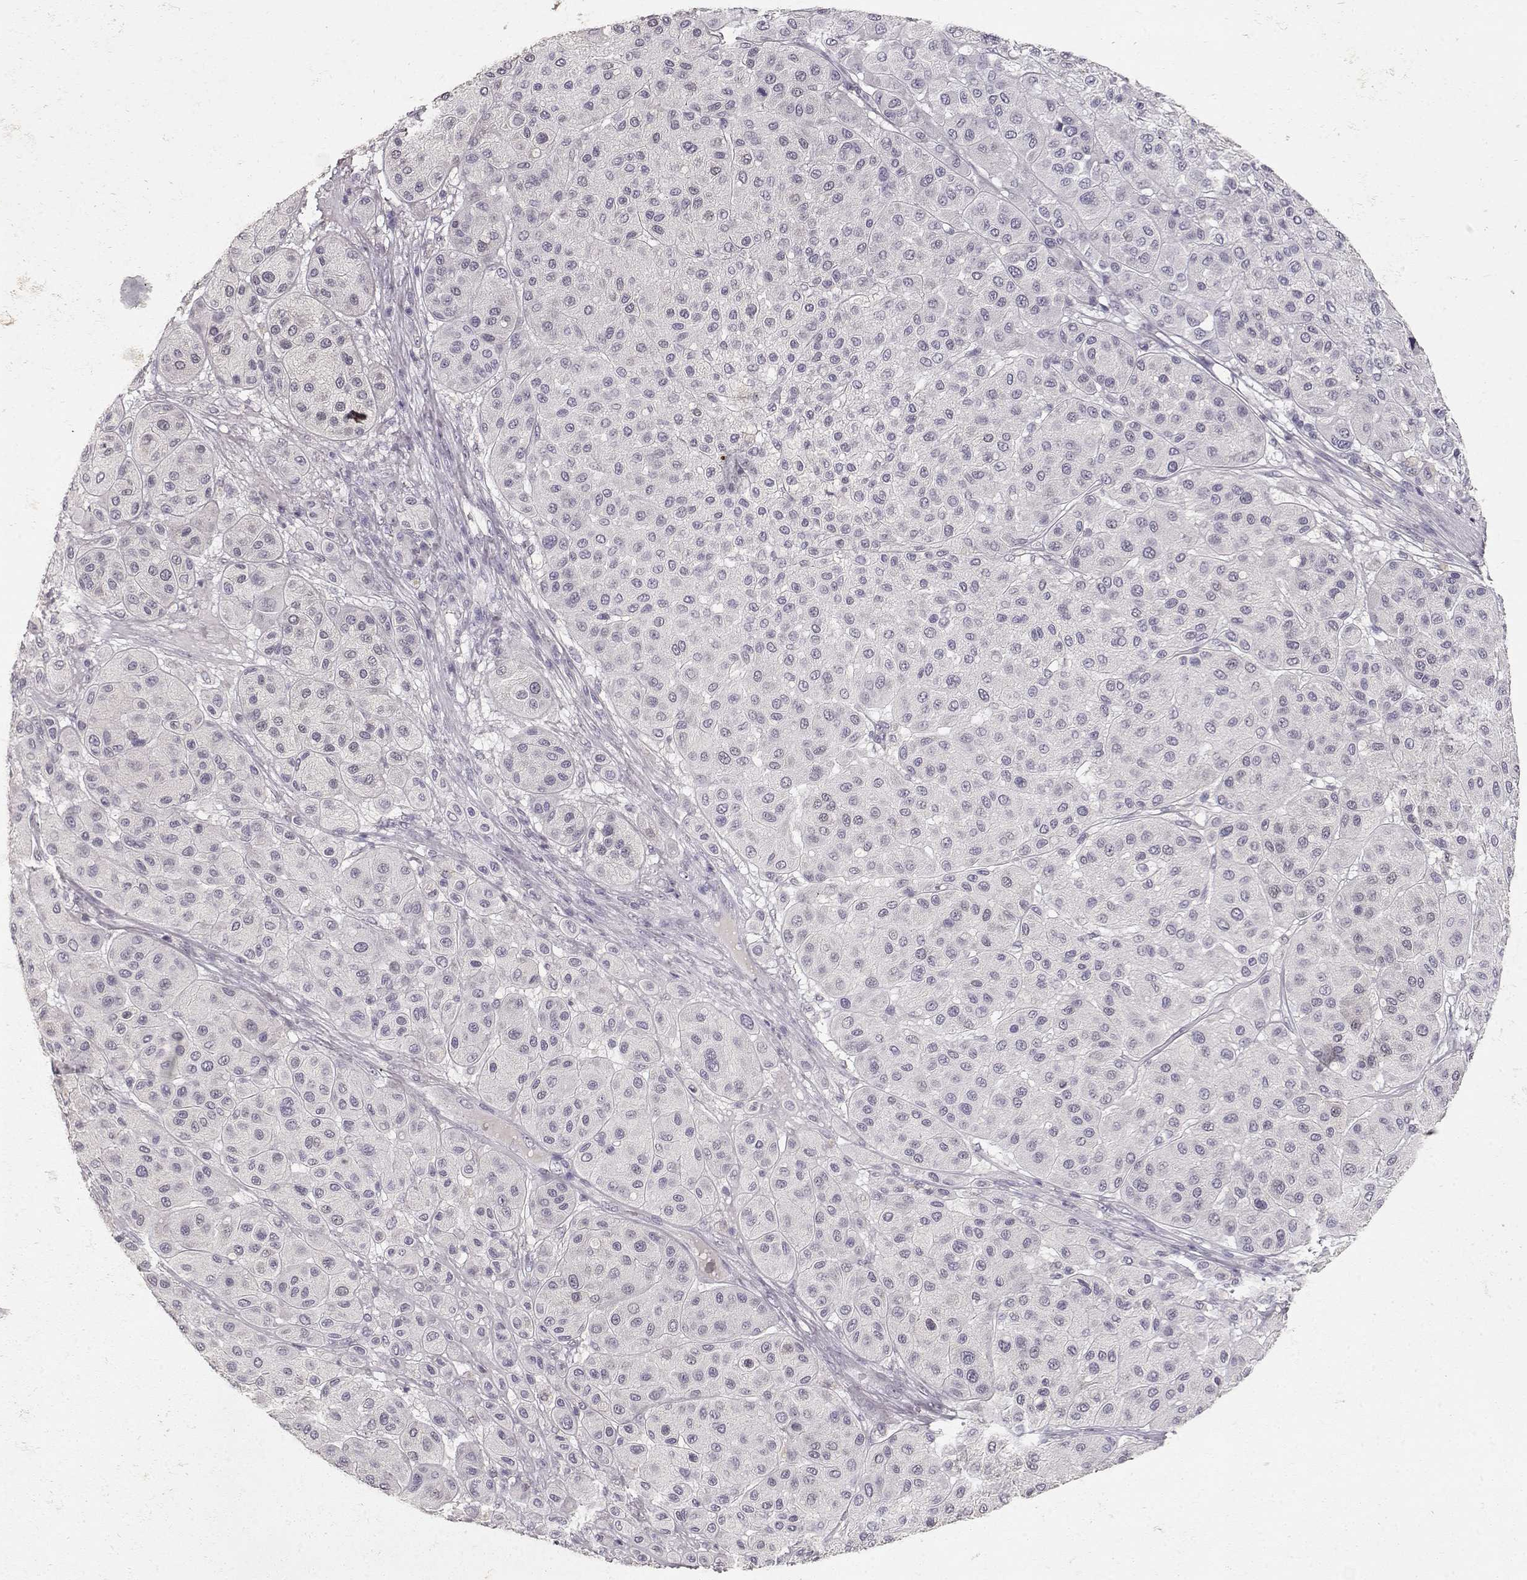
{"staining": {"intensity": "negative", "quantity": "none", "location": "none"}, "tissue": "melanoma", "cell_type": "Tumor cells", "image_type": "cancer", "snomed": [{"axis": "morphology", "description": "Malignant melanoma, Metastatic site"}, {"axis": "topography", "description": "Smooth muscle"}], "caption": "Immunohistochemical staining of human melanoma demonstrates no significant expression in tumor cells.", "gene": "TPH2", "patient": {"sex": "male", "age": 41}}